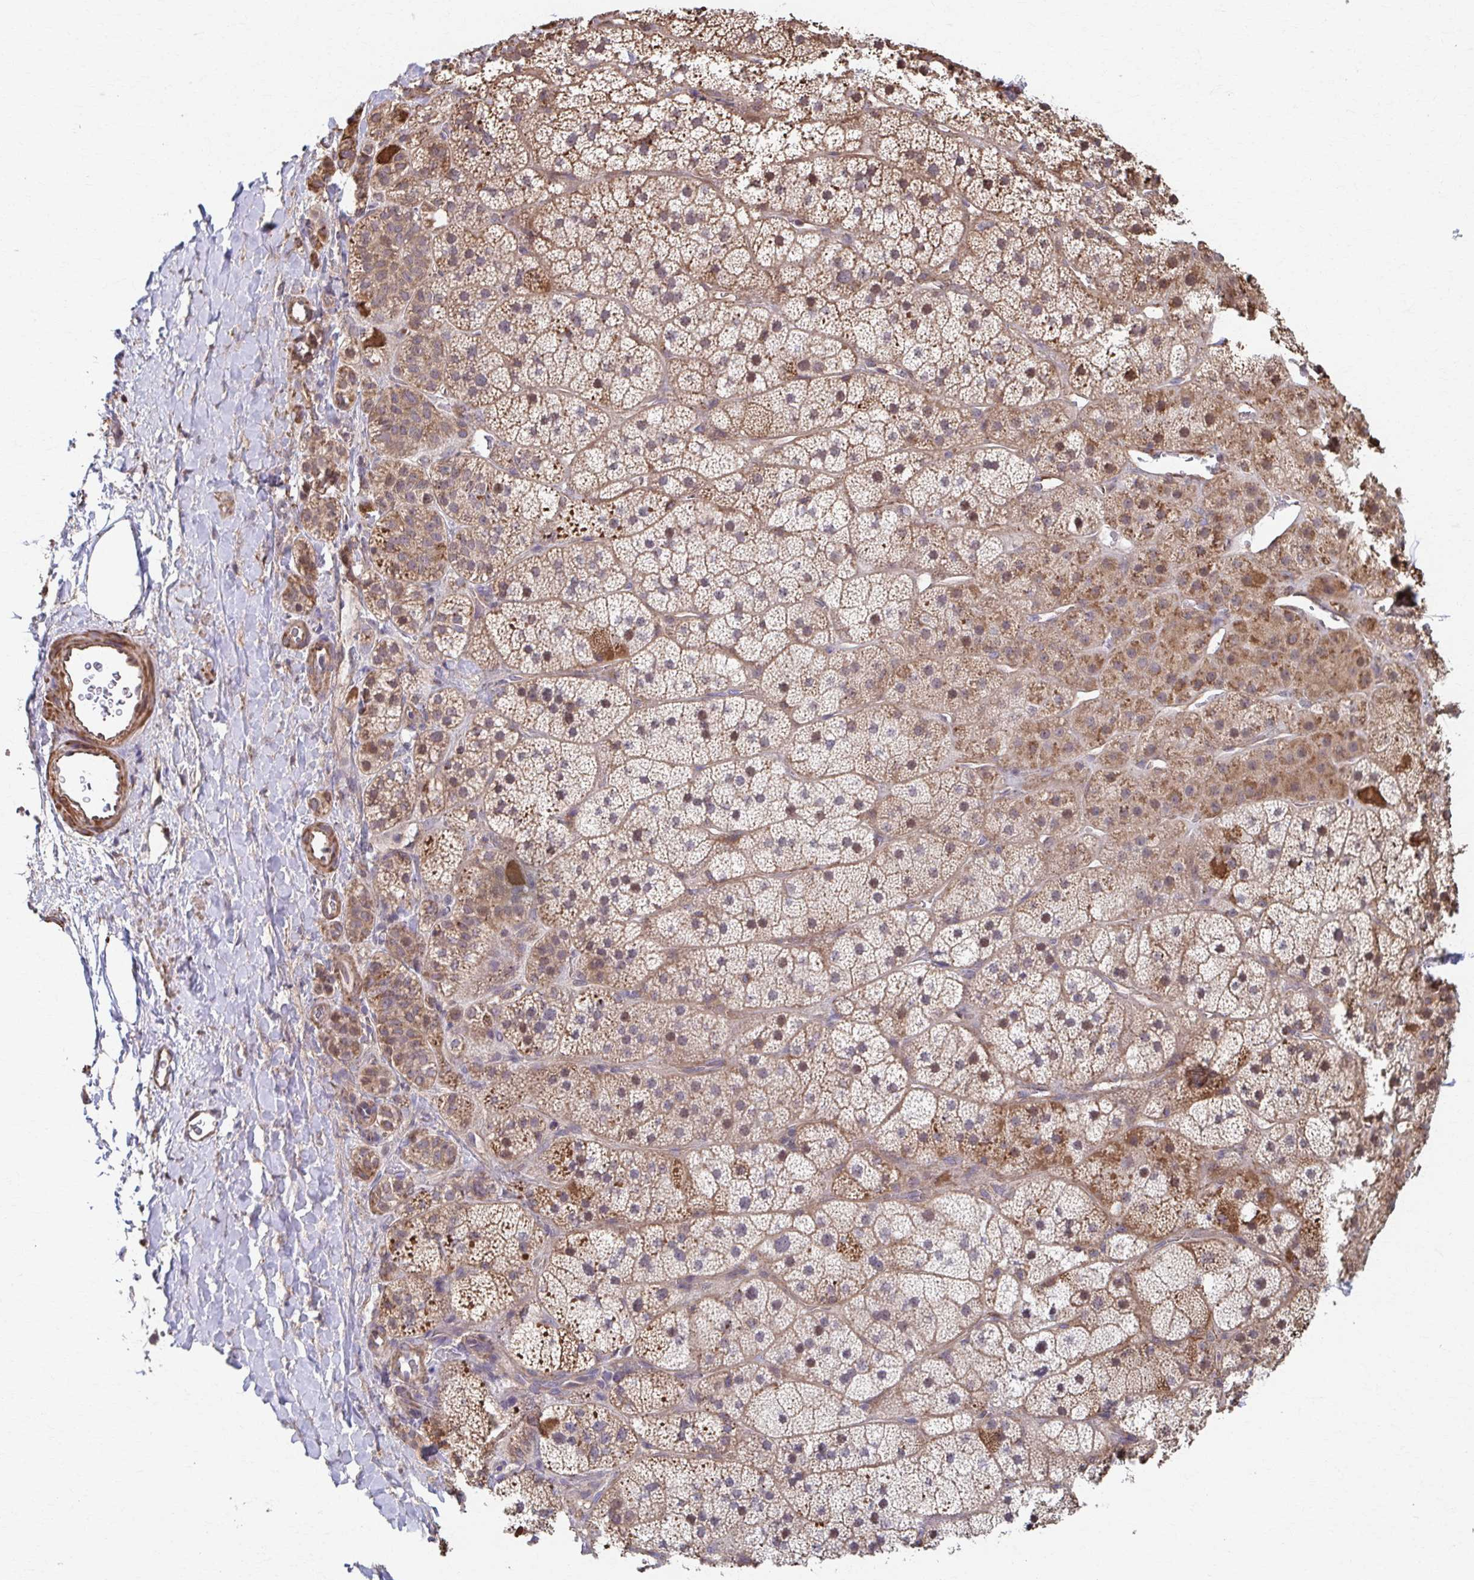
{"staining": {"intensity": "moderate", "quantity": ">75%", "location": "cytoplasmic/membranous"}, "tissue": "adrenal gland", "cell_type": "Glandular cells", "image_type": "normal", "snomed": [{"axis": "morphology", "description": "Normal tissue, NOS"}, {"axis": "topography", "description": "Adrenal gland"}], "caption": "The photomicrograph shows immunohistochemical staining of benign adrenal gland. There is moderate cytoplasmic/membranous positivity is present in approximately >75% of glandular cells.", "gene": "KLHL34", "patient": {"sex": "male", "age": 57}}